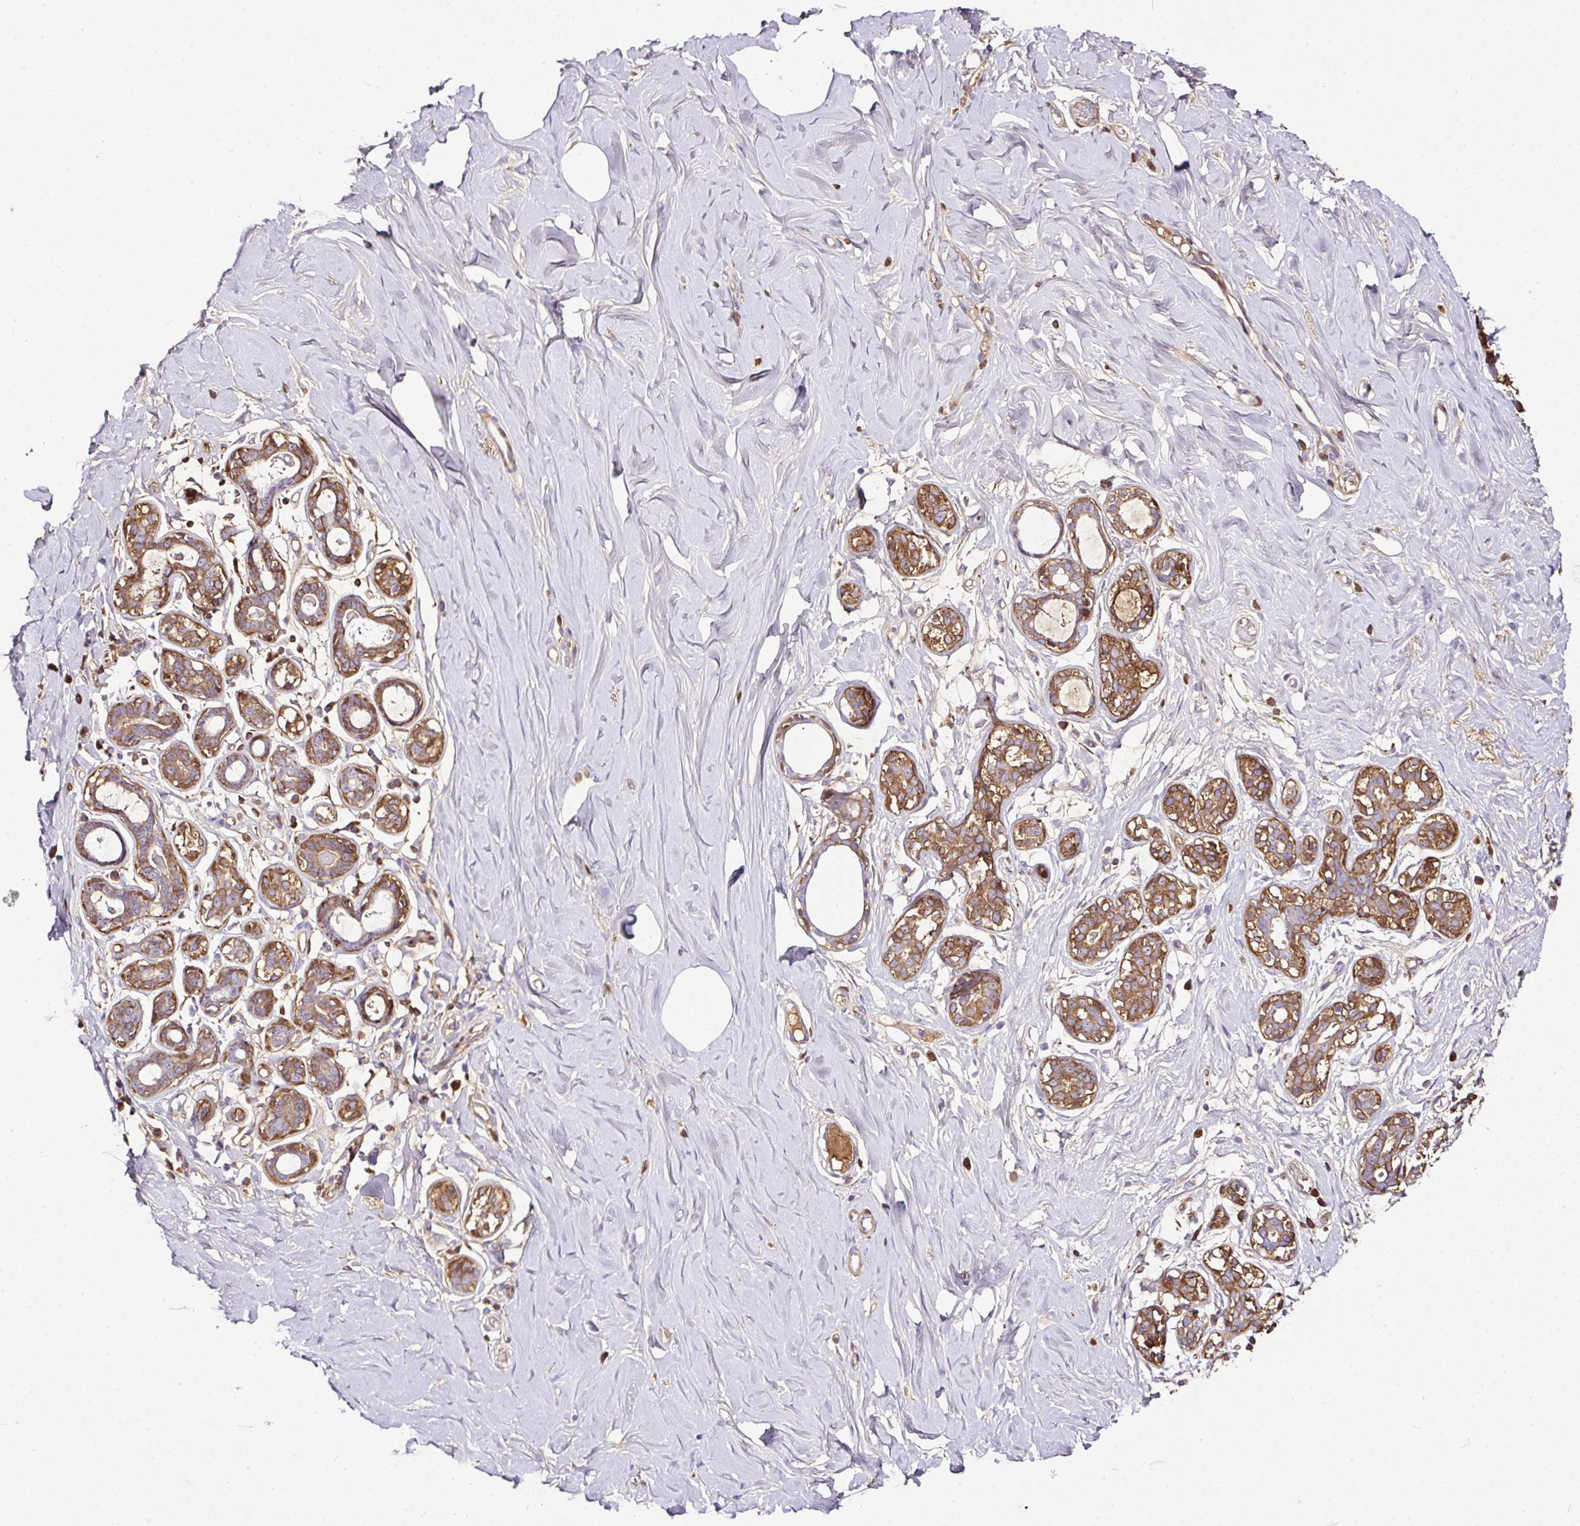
{"staining": {"intensity": "negative", "quantity": "none", "location": "none"}, "tissue": "breast", "cell_type": "Adipocytes", "image_type": "normal", "snomed": [{"axis": "morphology", "description": "Normal tissue, NOS"}, {"axis": "topography", "description": "Breast"}], "caption": "This is an IHC photomicrograph of normal breast. There is no staining in adipocytes.", "gene": "CLEC3B", "patient": {"sex": "female", "age": 27}}